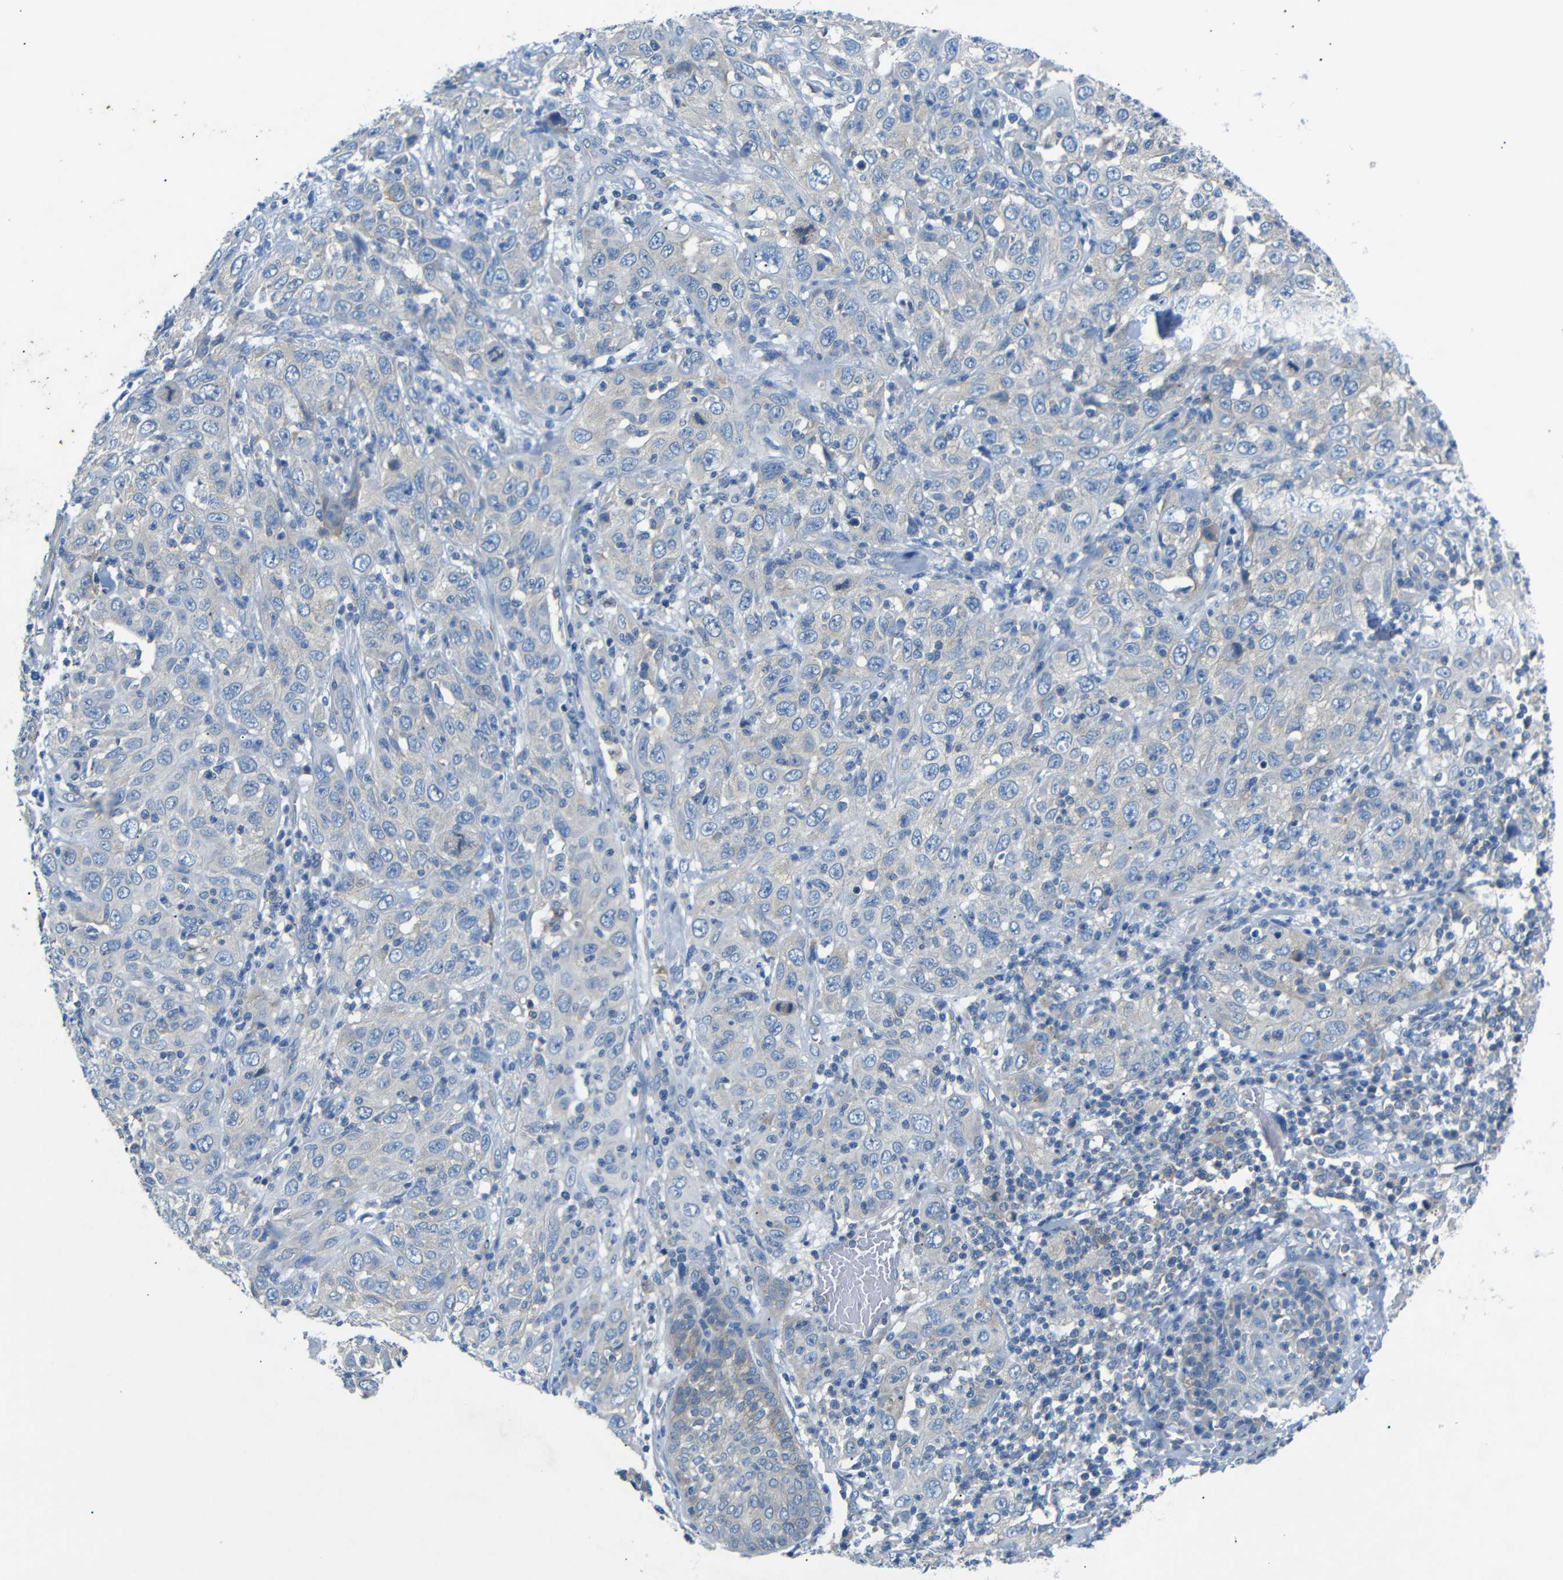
{"staining": {"intensity": "negative", "quantity": "none", "location": "none"}, "tissue": "skin cancer", "cell_type": "Tumor cells", "image_type": "cancer", "snomed": [{"axis": "morphology", "description": "Squamous cell carcinoma, NOS"}, {"axis": "topography", "description": "Skin"}], "caption": "DAB immunohistochemical staining of human squamous cell carcinoma (skin) demonstrates no significant expression in tumor cells.", "gene": "DCP1A", "patient": {"sex": "female", "age": 88}}